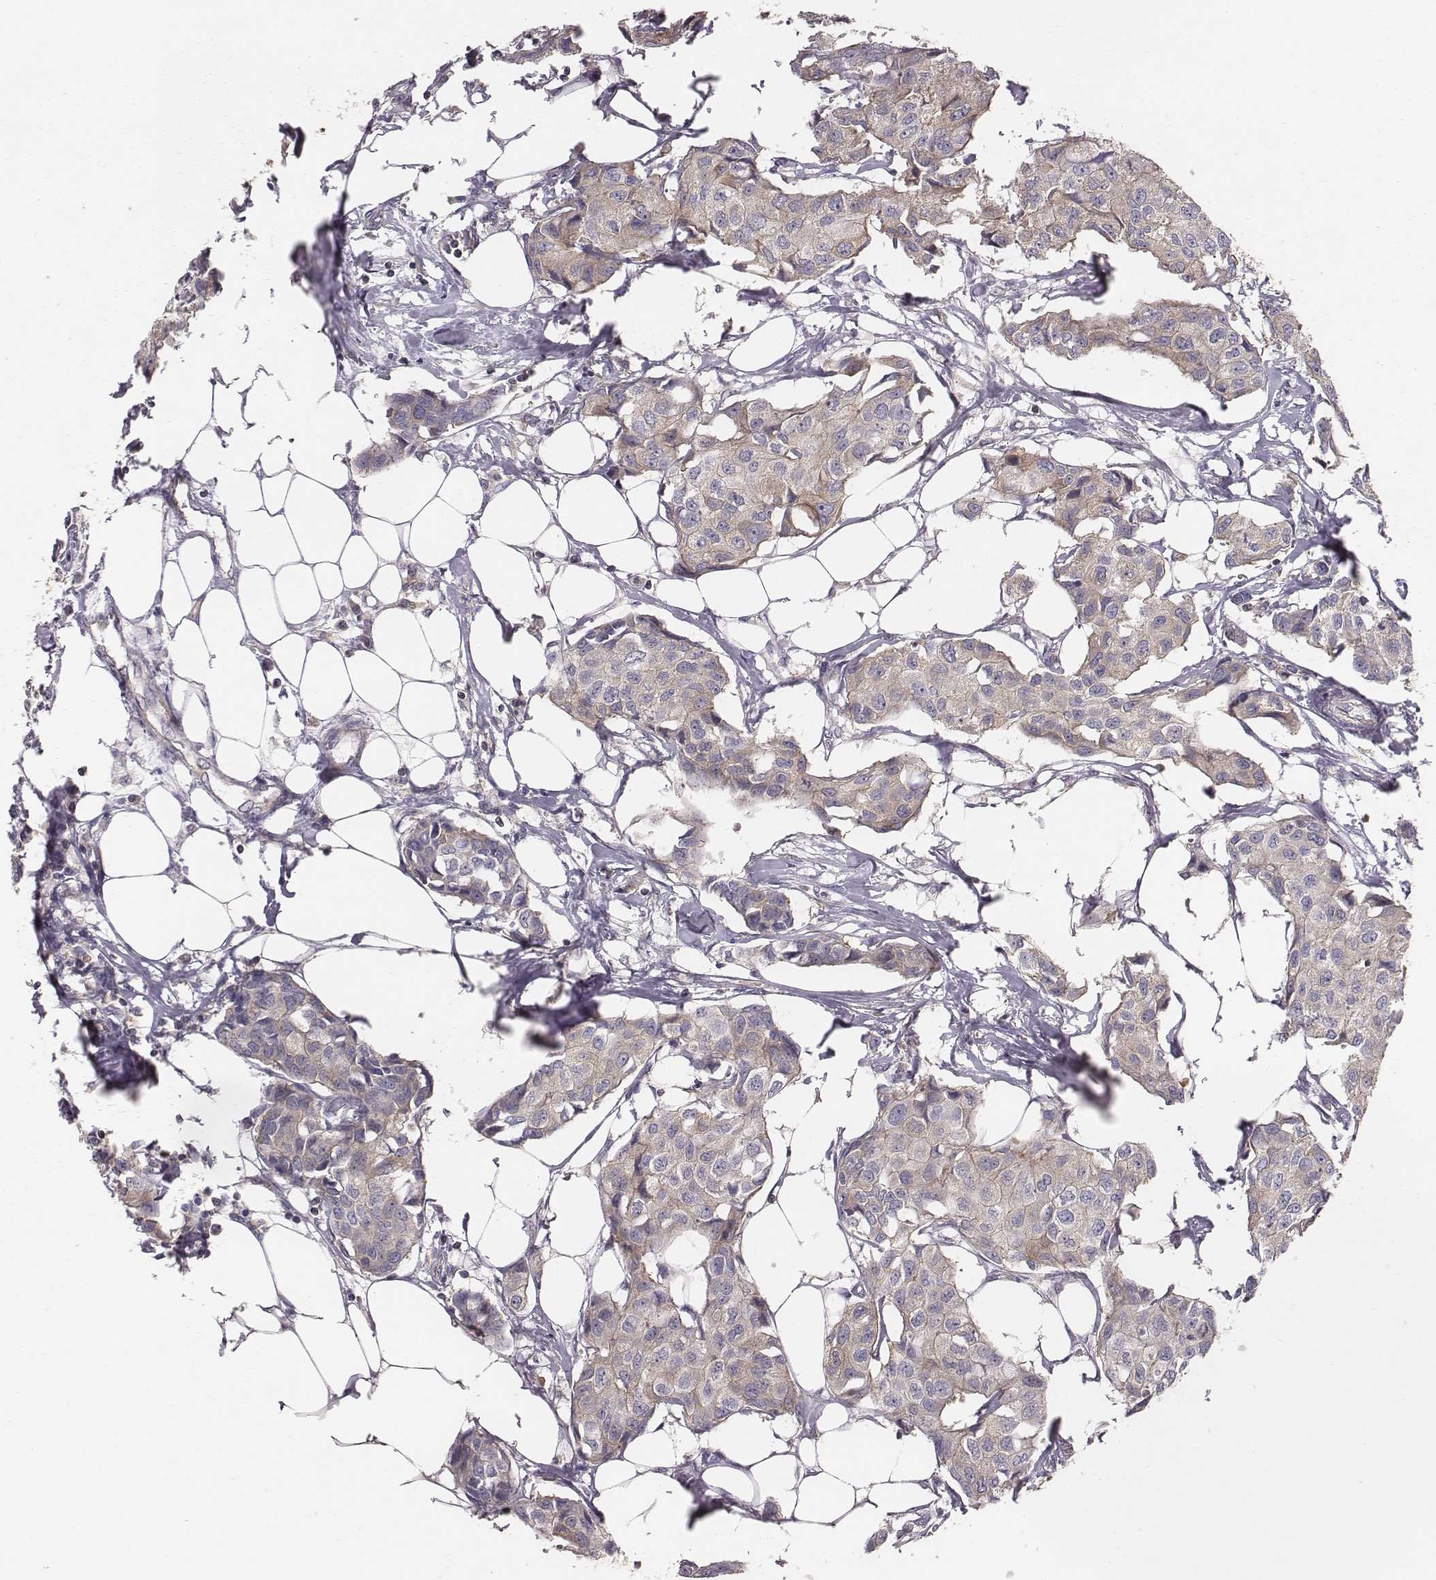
{"staining": {"intensity": "weak", "quantity": "<25%", "location": "cytoplasmic/membranous"}, "tissue": "breast cancer", "cell_type": "Tumor cells", "image_type": "cancer", "snomed": [{"axis": "morphology", "description": "Duct carcinoma"}, {"axis": "topography", "description": "Breast"}], "caption": "The IHC micrograph has no significant expression in tumor cells of invasive ductal carcinoma (breast) tissue.", "gene": "CAD", "patient": {"sex": "female", "age": 80}}